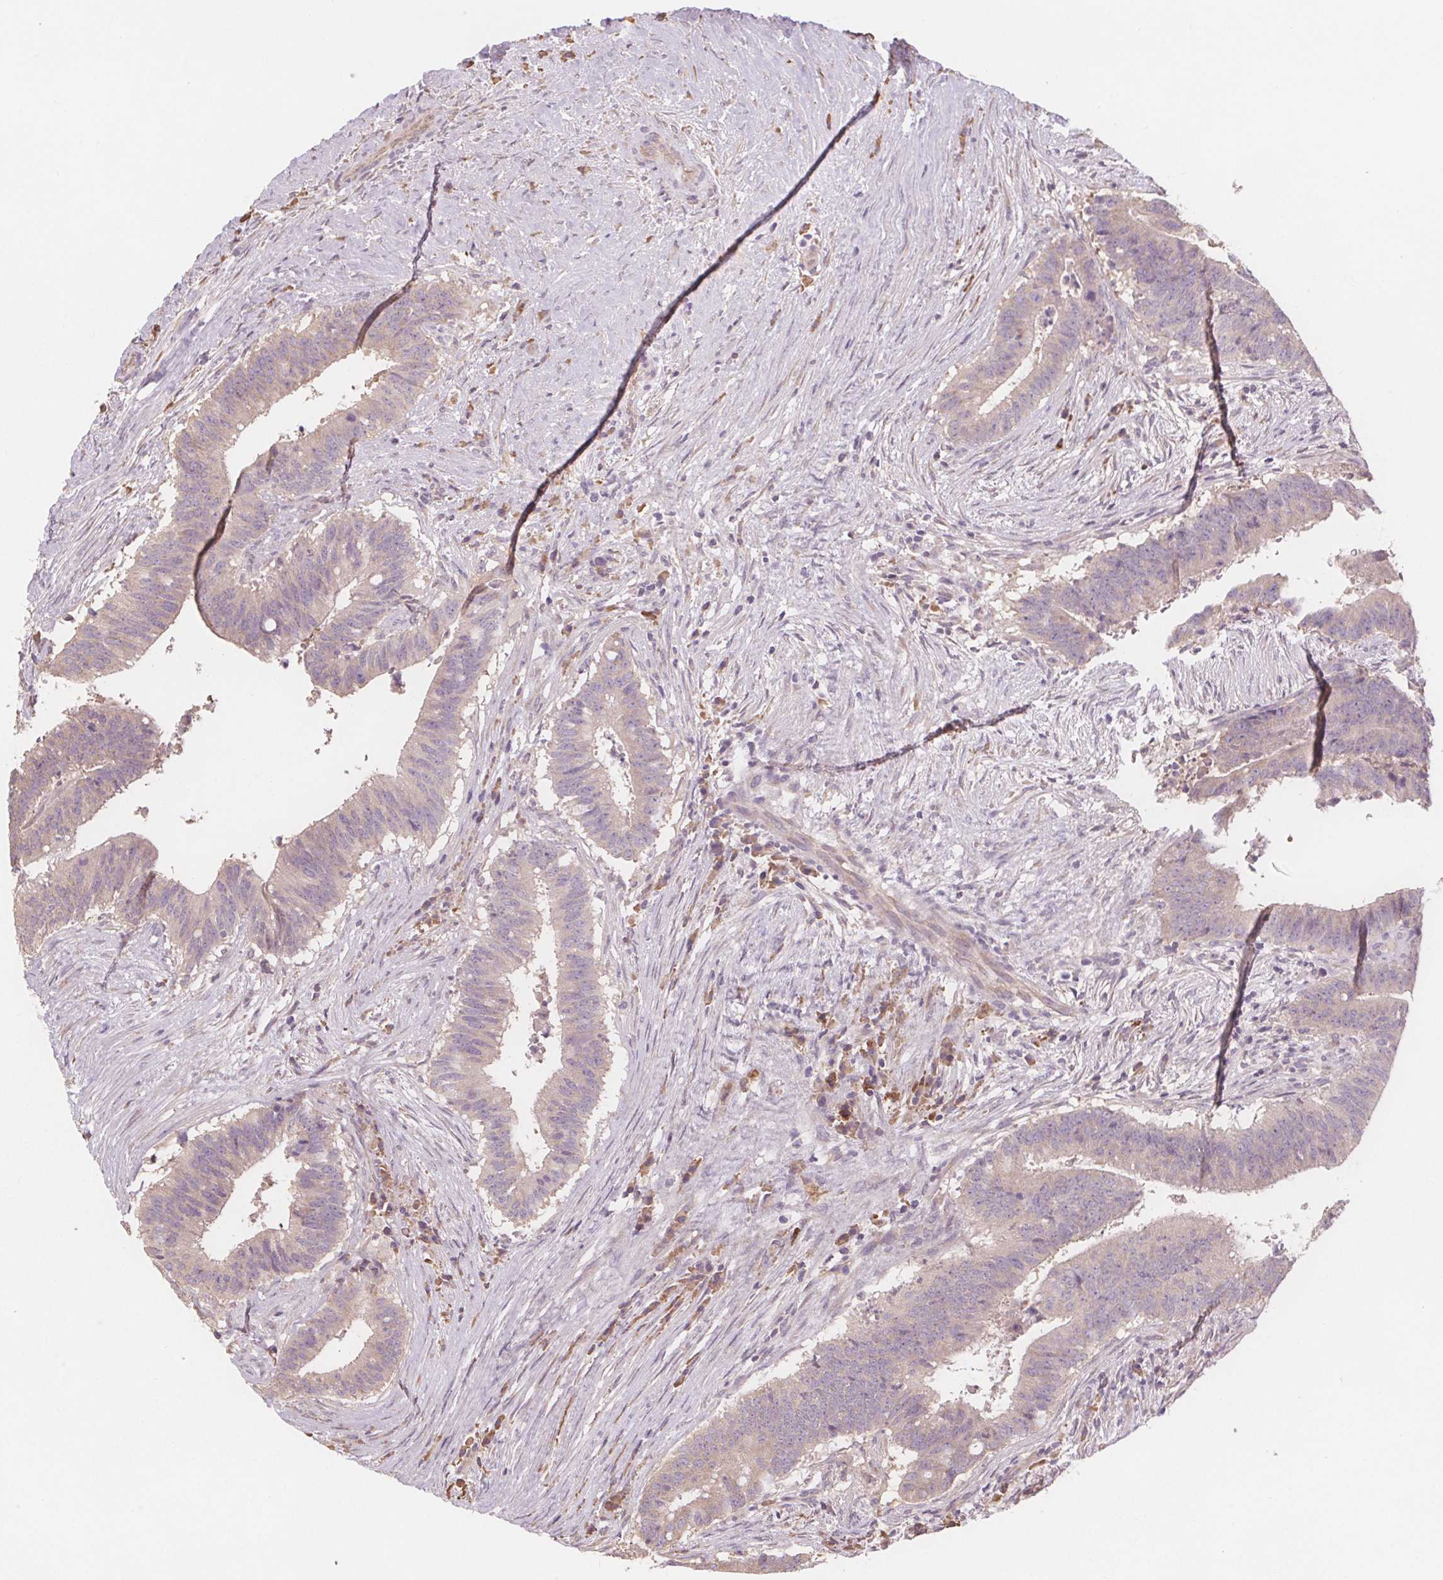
{"staining": {"intensity": "negative", "quantity": "none", "location": "none"}, "tissue": "colorectal cancer", "cell_type": "Tumor cells", "image_type": "cancer", "snomed": [{"axis": "morphology", "description": "Adenocarcinoma, NOS"}, {"axis": "topography", "description": "Colon"}], "caption": "A photomicrograph of human colorectal adenocarcinoma is negative for staining in tumor cells.", "gene": "TMEM80", "patient": {"sex": "female", "age": 43}}